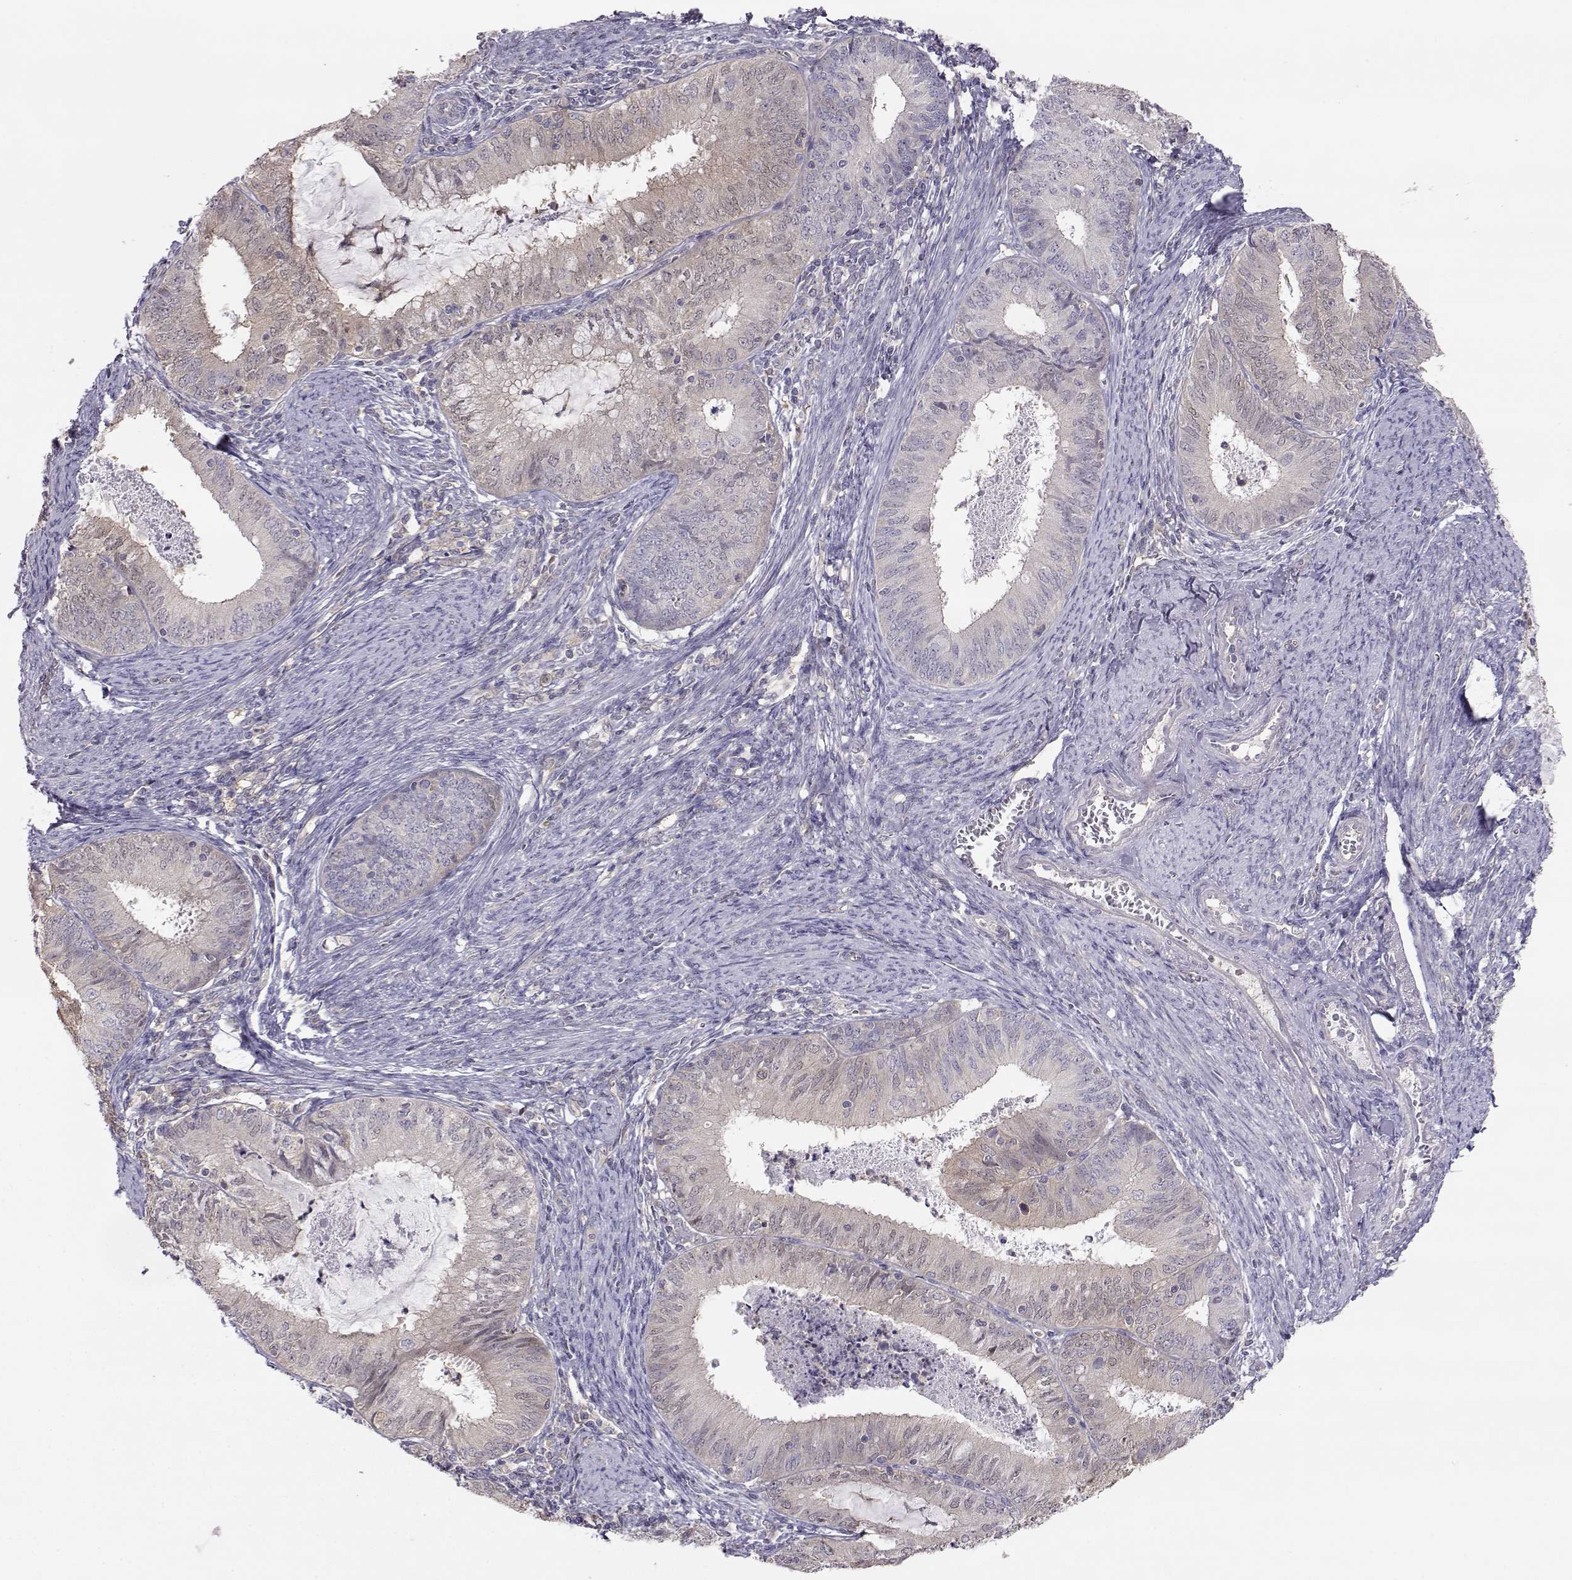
{"staining": {"intensity": "weak", "quantity": "<25%", "location": "cytoplasmic/membranous"}, "tissue": "endometrial cancer", "cell_type": "Tumor cells", "image_type": "cancer", "snomed": [{"axis": "morphology", "description": "Adenocarcinoma, NOS"}, {"axis": "topography", "description": "Endometrium"}], "caption": "Image shows no significant protein positivity in tumor cells of endometrial adenocarcinoma.", "gene": "NCAM2", "patient": {"sex": "female", "age": 57}}